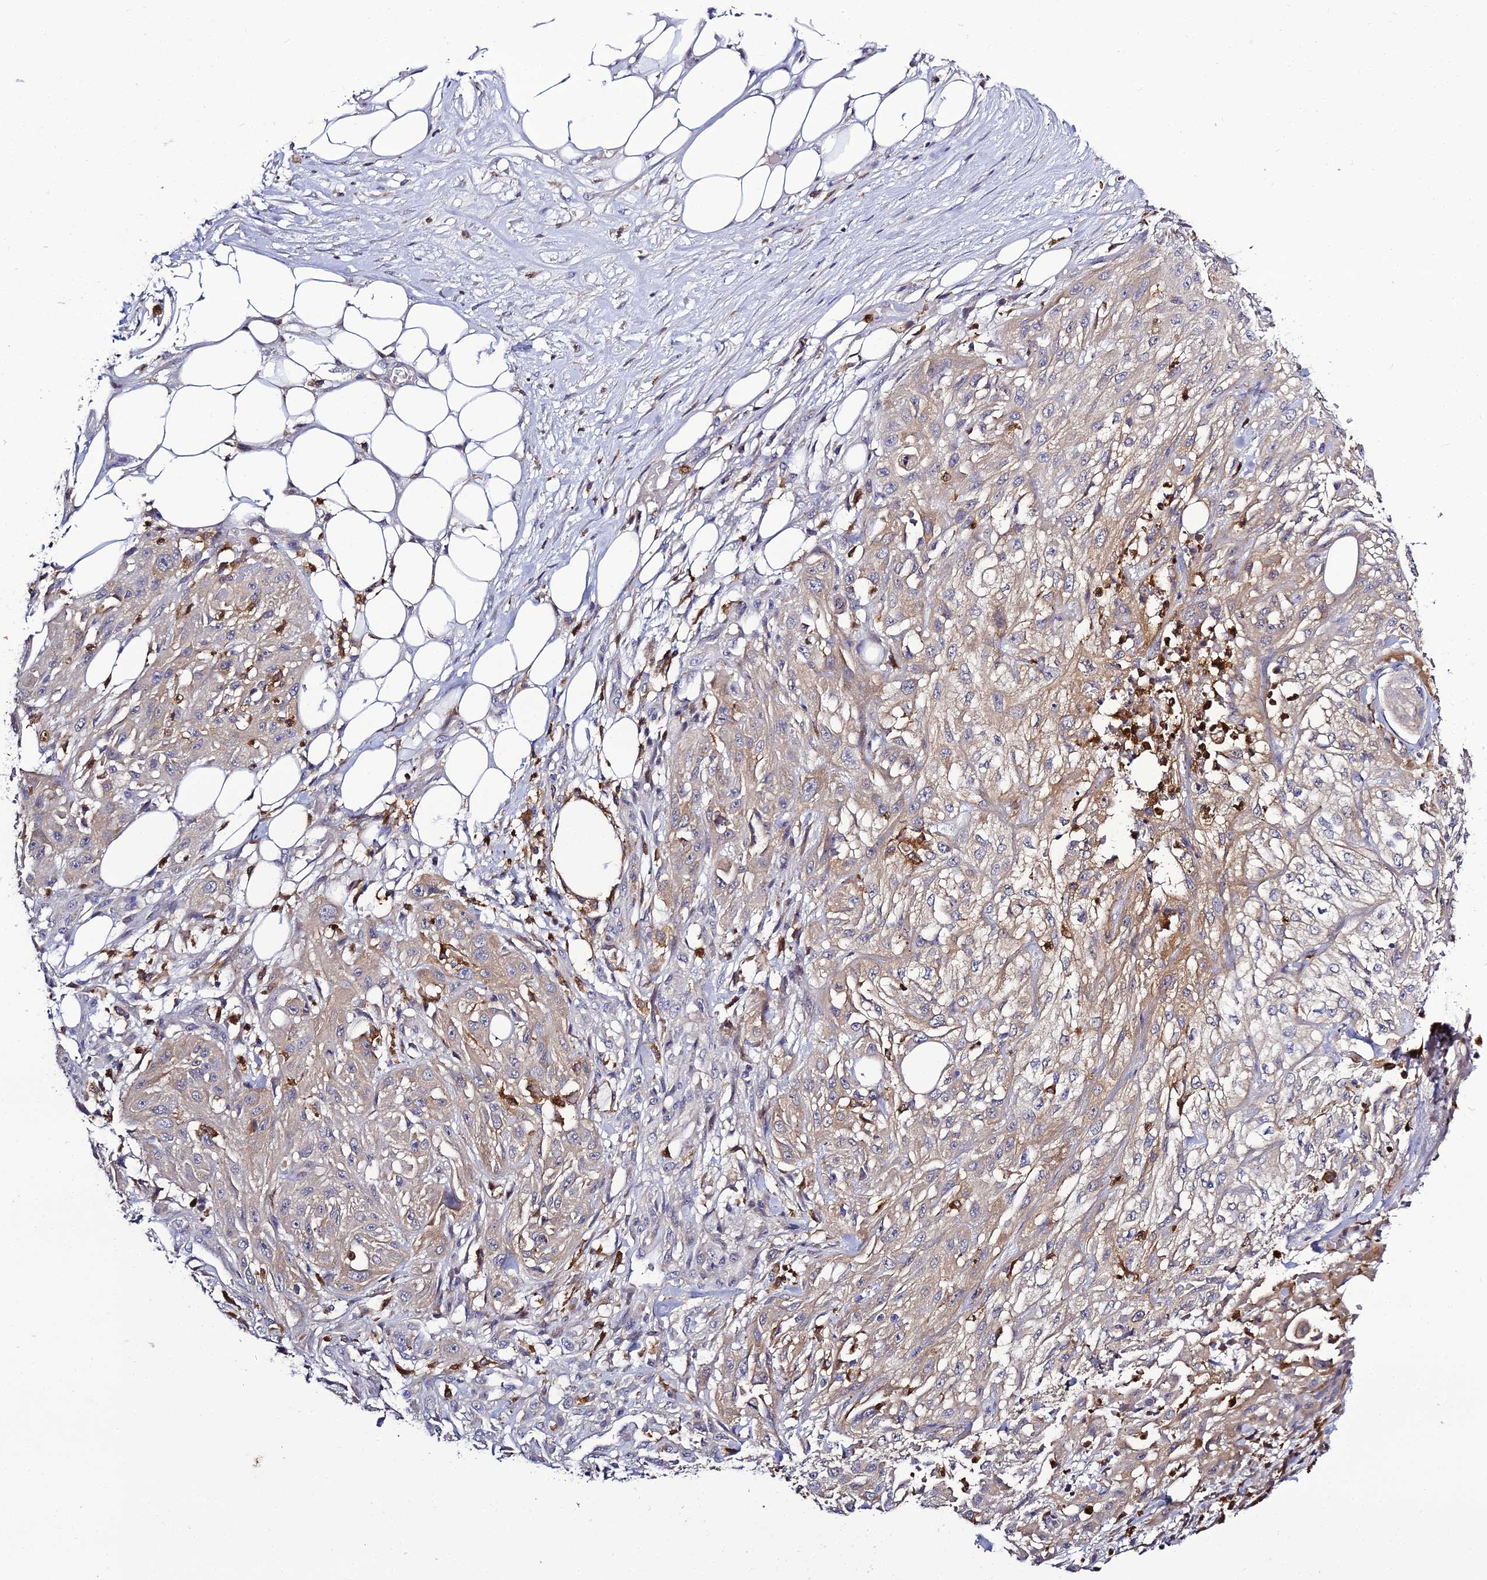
{"staining": {"intensity": "weak", "quantity": ">75%", "location": "cytoplasmic/membranous"}, "tissue": "skin cancer", "cell_type": "Tumor cells", "image_type": "cancer", "snomed": [{"axis": "morphology", "description": "Squamous cell carcinoma, NOS"}, {"axis": "morphology", "description": "Squamous cell carcinoma, metastatic, NOS"}, {"axis": "topography", "description": "Skin"}, {"axis": "topography", "description": "Lymph node"}], "caption": "A brown stain labels weak cytoplasmic/membranous staining of a protein in skin squamous cell carcinoma tumor cells.", "gene": "IL4I1", "patient": {"sex": "male", "age": 75}}